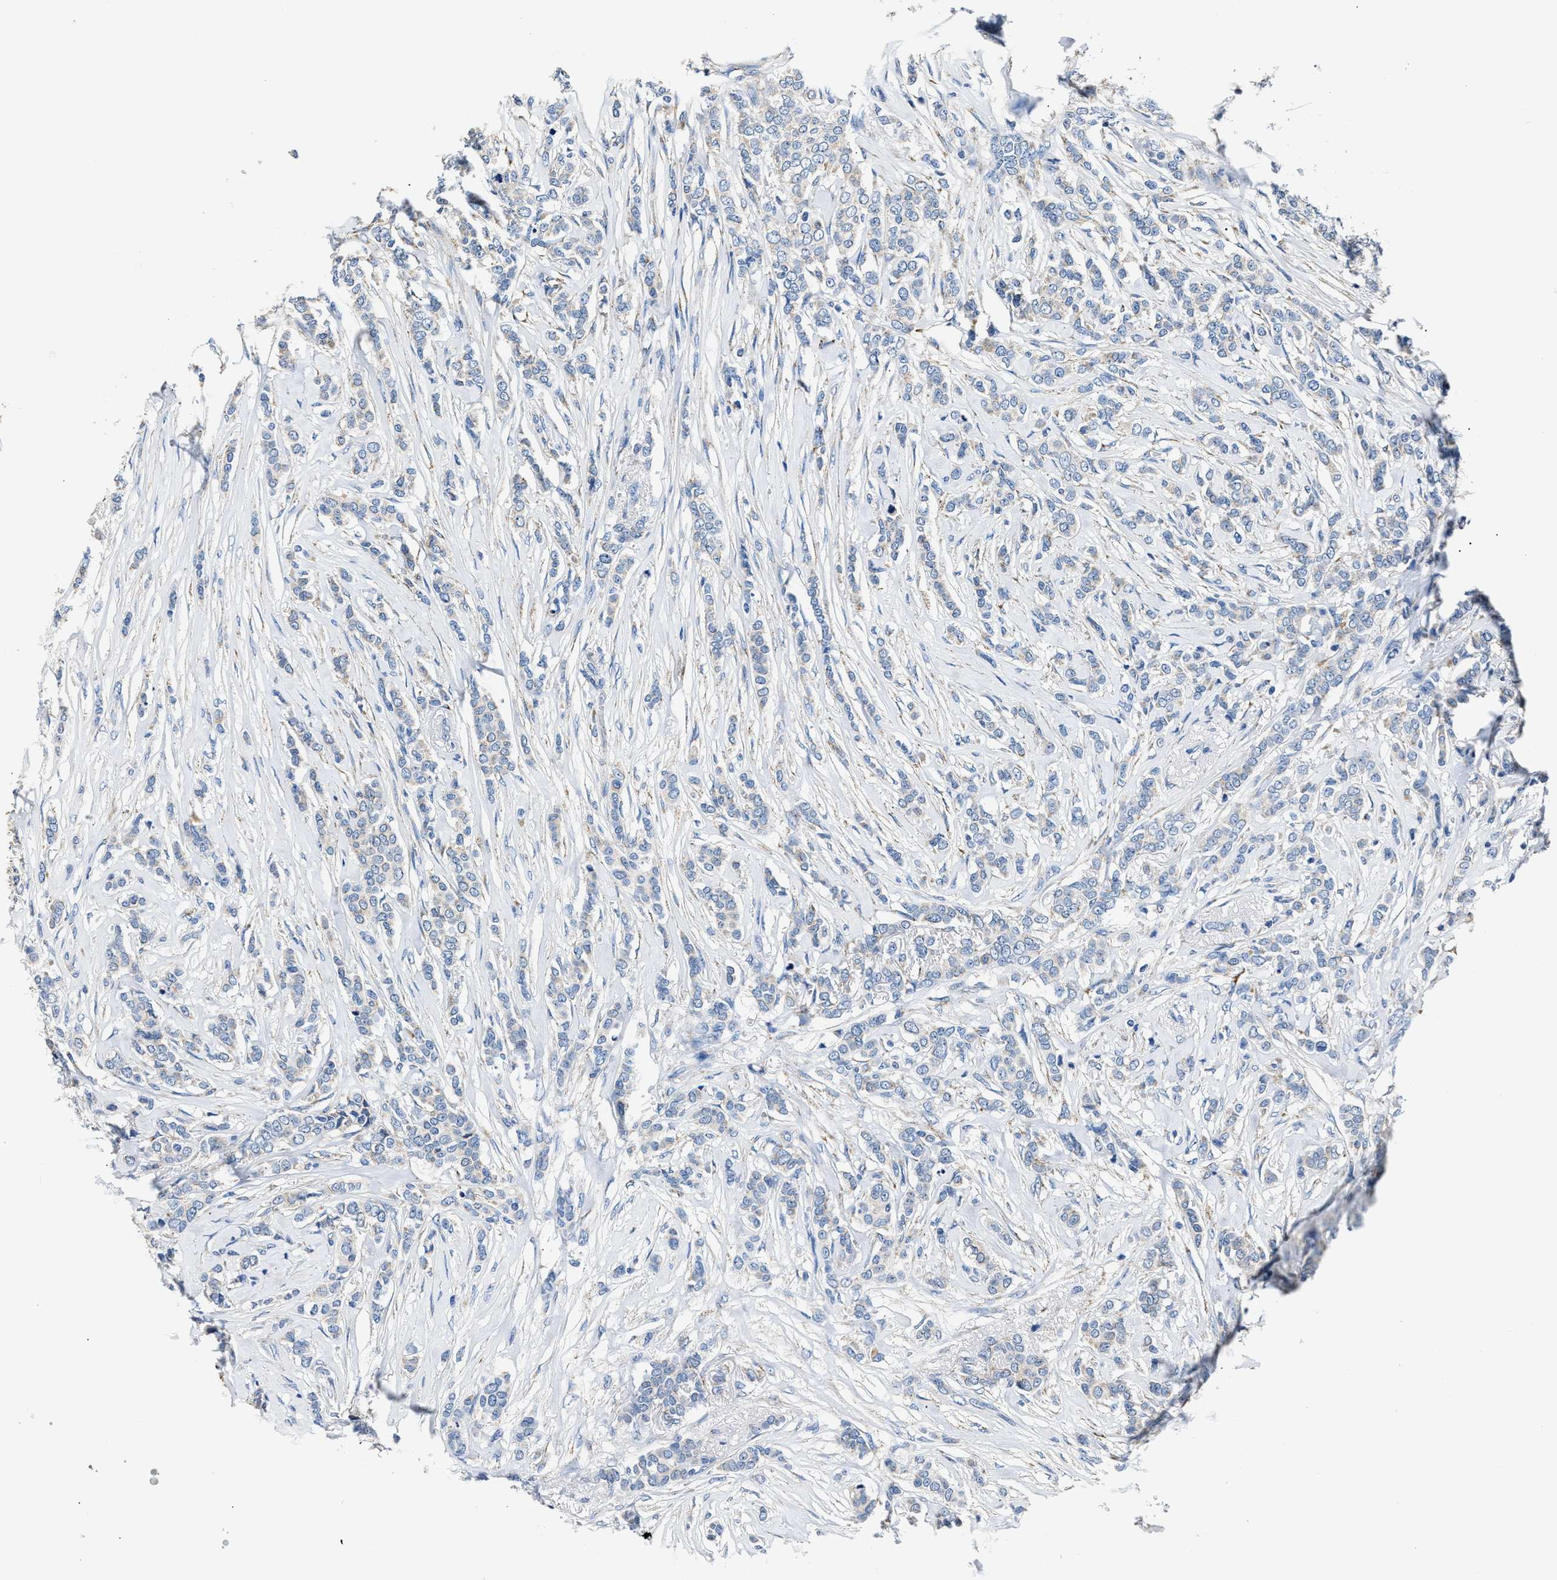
{"staining": {"intensity": "negative", "quantity": "none", "location": "none"}, "tissue": "breast cancer", "cell_type": "Tumor cells", "image_type": "cancer", "snomed": [{"axis": "morphology", "description": "Lobular carcinoma"}, {"axis": "topography", "description": "Skin"}, {"axis": "topography", "description": "Breast"}], "caption": "This is a image of IHC staining of breast lobular carcinoma, which shows no positivity in tumor cells.", "gene": "AMACR", "patient": {"sex": "female", "age": 46}}